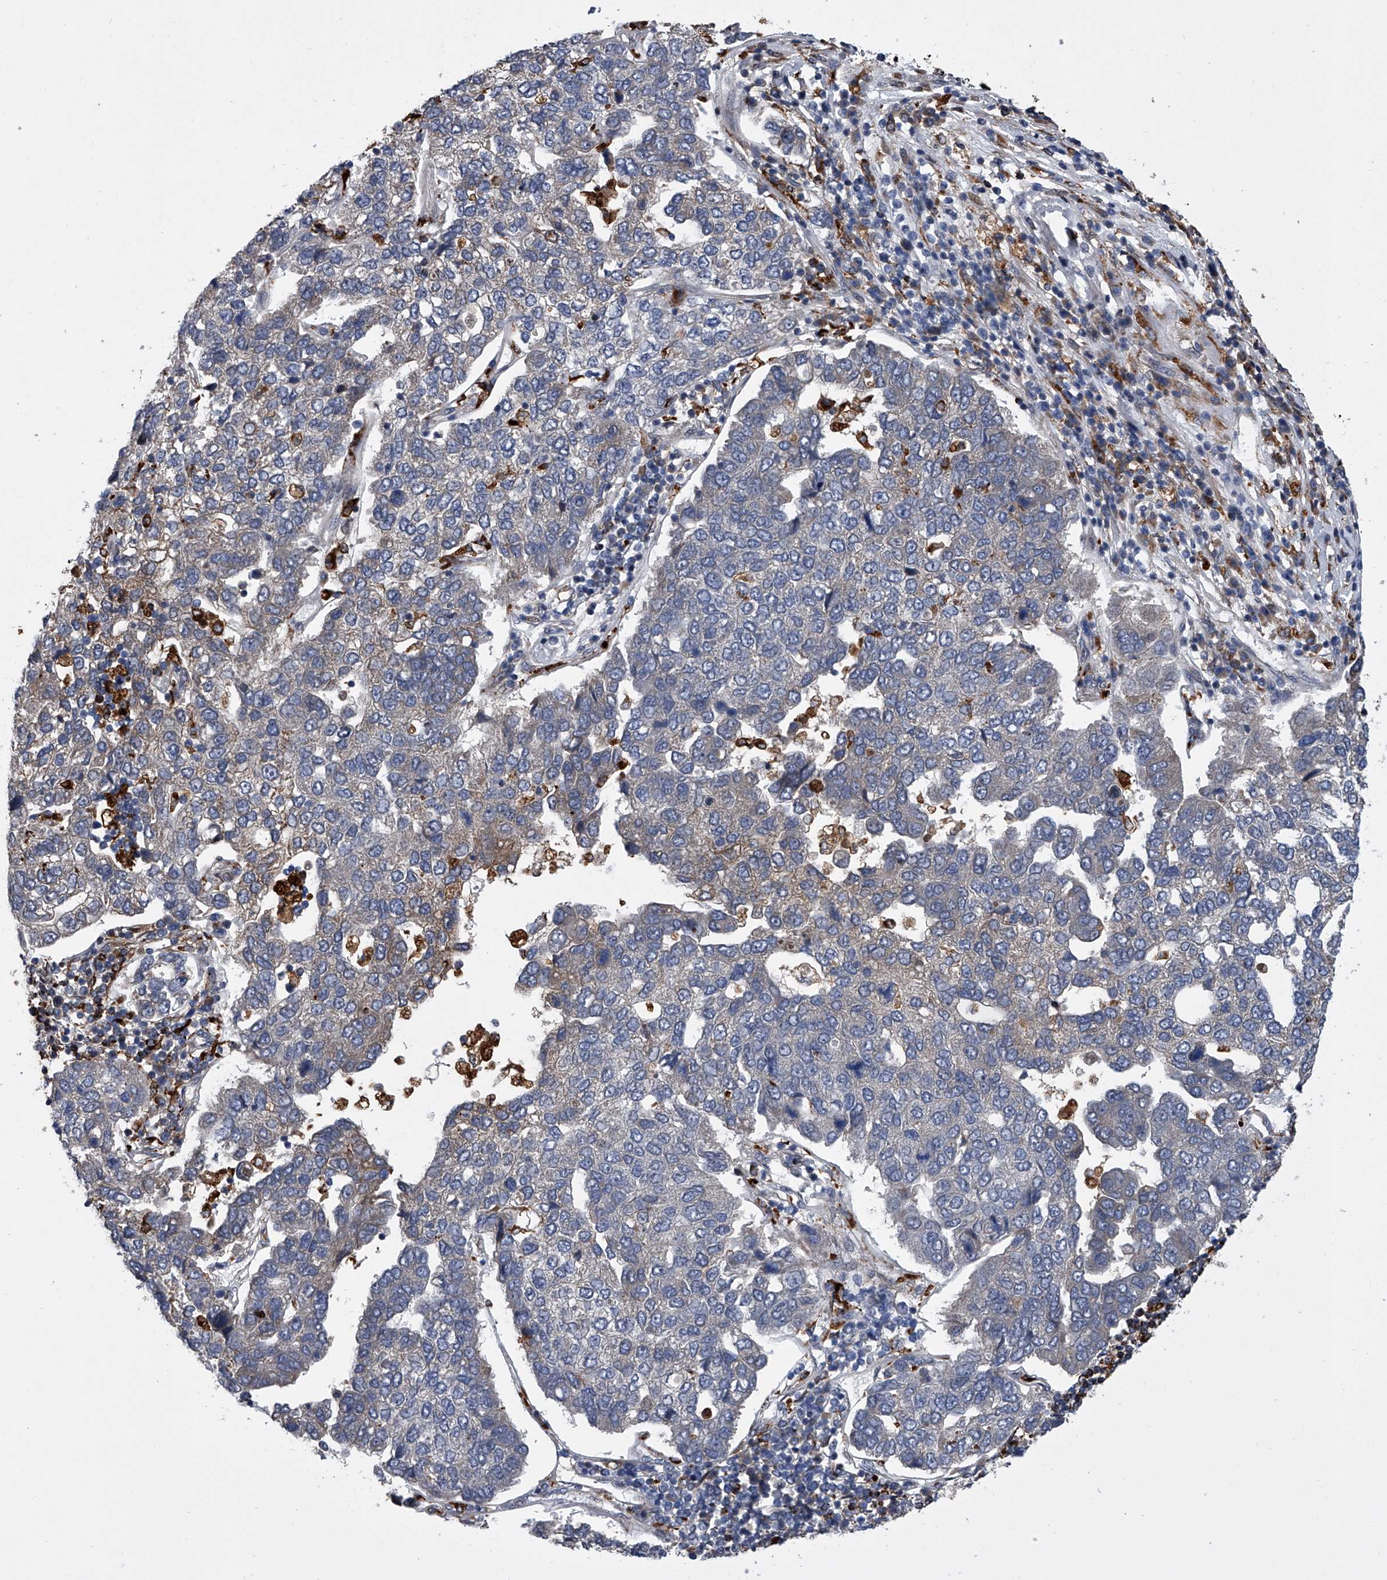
{"staining": {"intensity": "negative", "quantity": "none", "location": "none"}, "tissue": "pancreatic cancer", "cell_type": "Tumor cells", "image_type": "cancer", "snomed": [{"axis": "morphology", "description": "Adenocarcinoma, NOS"}, {"axis": "topography", "description": "Pancreas"}], "caption": "This photomicrograph is of pancreatic cancer (adenocarcinoma) stained with immunohistochemistry to label a protein in brown with the nuclei are counter-stained blue. There is no positivity in tumor cells.", "gene": "TRIM8", "patient": {"sex": "female", "age": 61}}